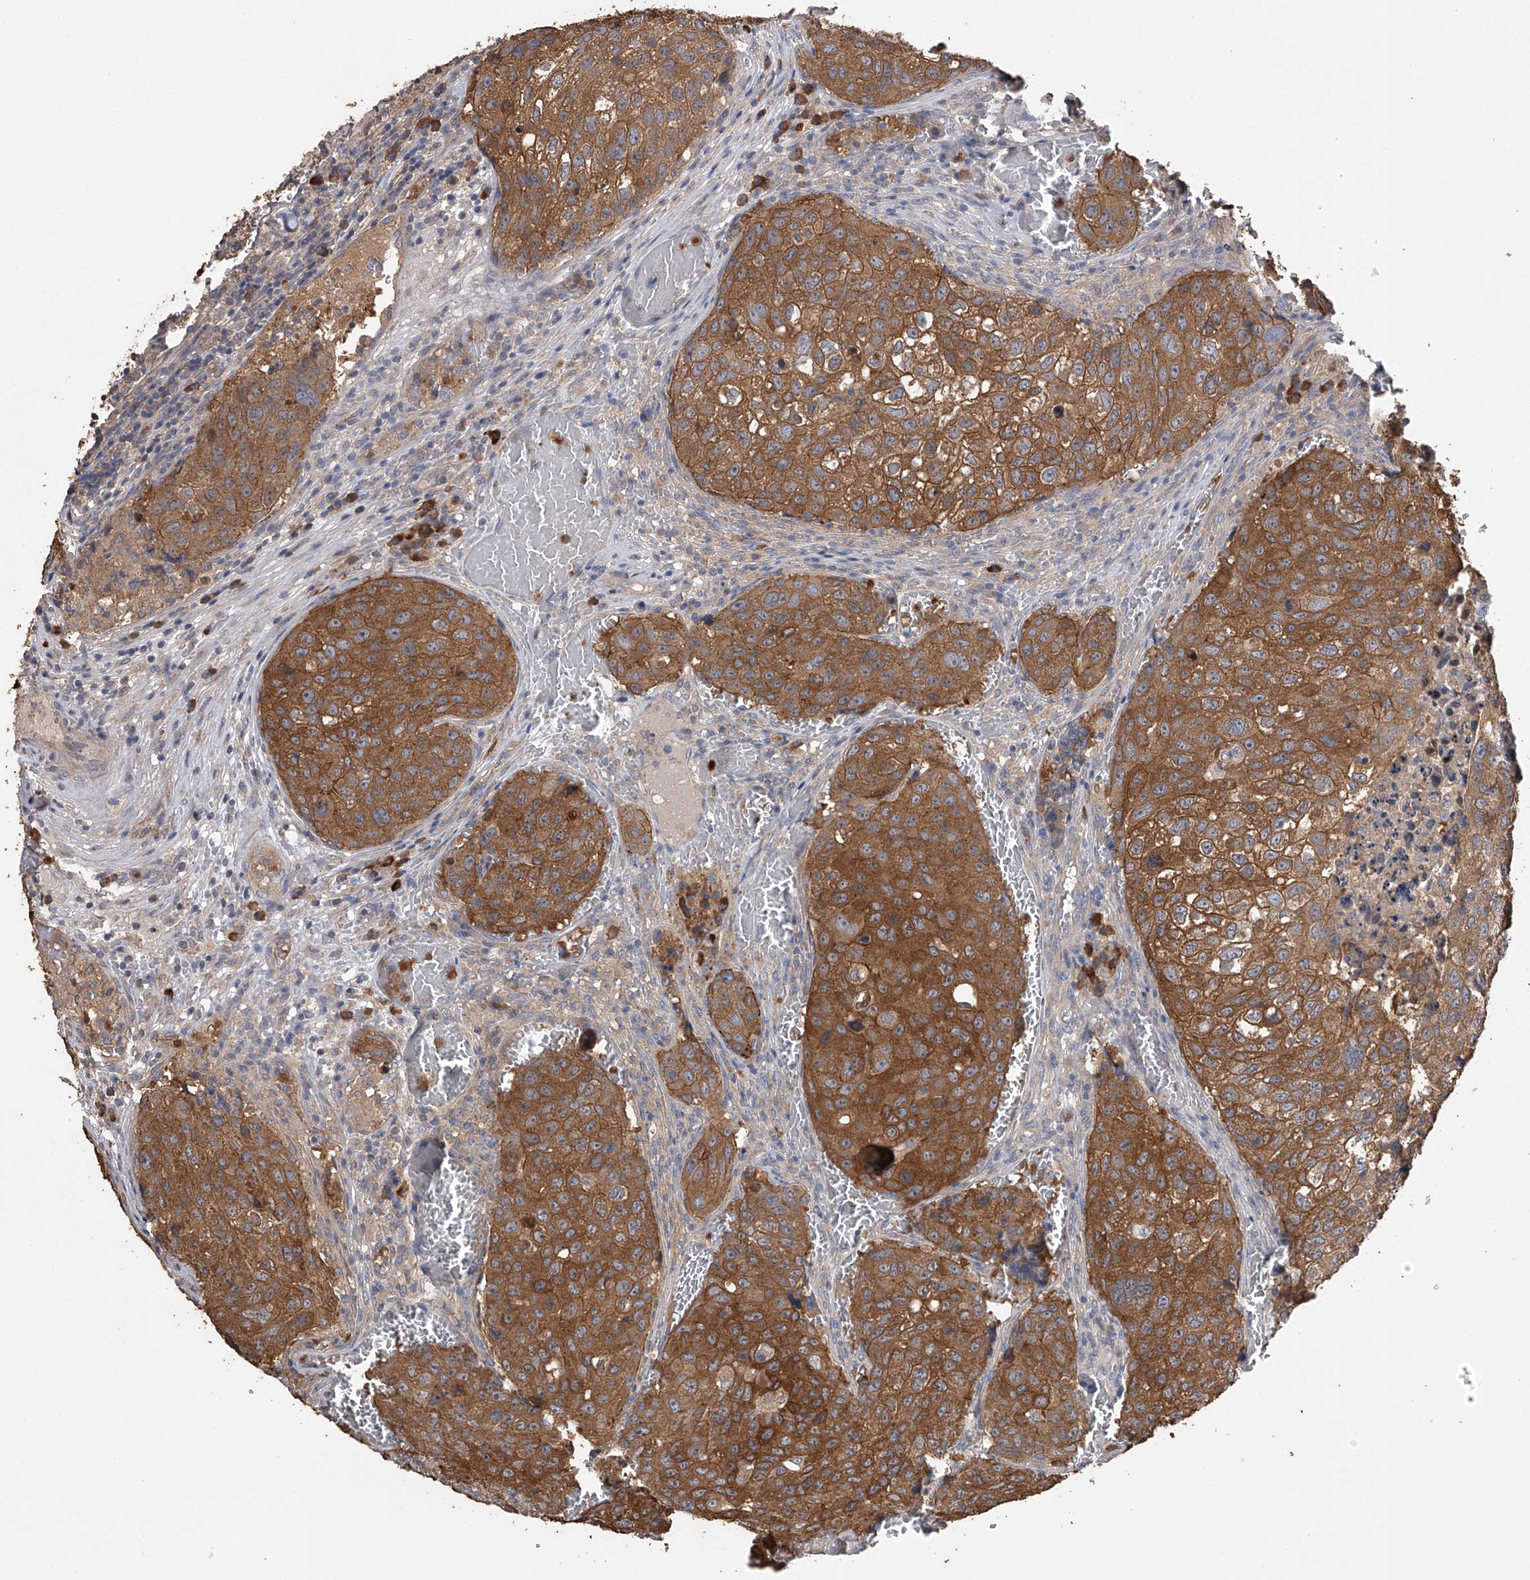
{"staining": {"intensity": "strong", "quantity": ">75%", "location": "cytoplasmic/membranous"}, "tissue": "urothelial cancer", "cell_type": "Tumor cells", "image_type": "cancer", "snomed": [{"axis": "morphology", "description": "Urothelial carcinoma, High grade"}, {"axis": "topography", "description": "Lymph node"}, {"axis": "topography", "description": "Urinary bladder"}], "caption": "Urothelial cancer was stained to show a protein in brown. There is high levels of strong cytoplasmic/membranous expression in approximately >75% of tumor cells.", "gene": "ZNF343", "patient": {"sex": "male", "age": 51}}